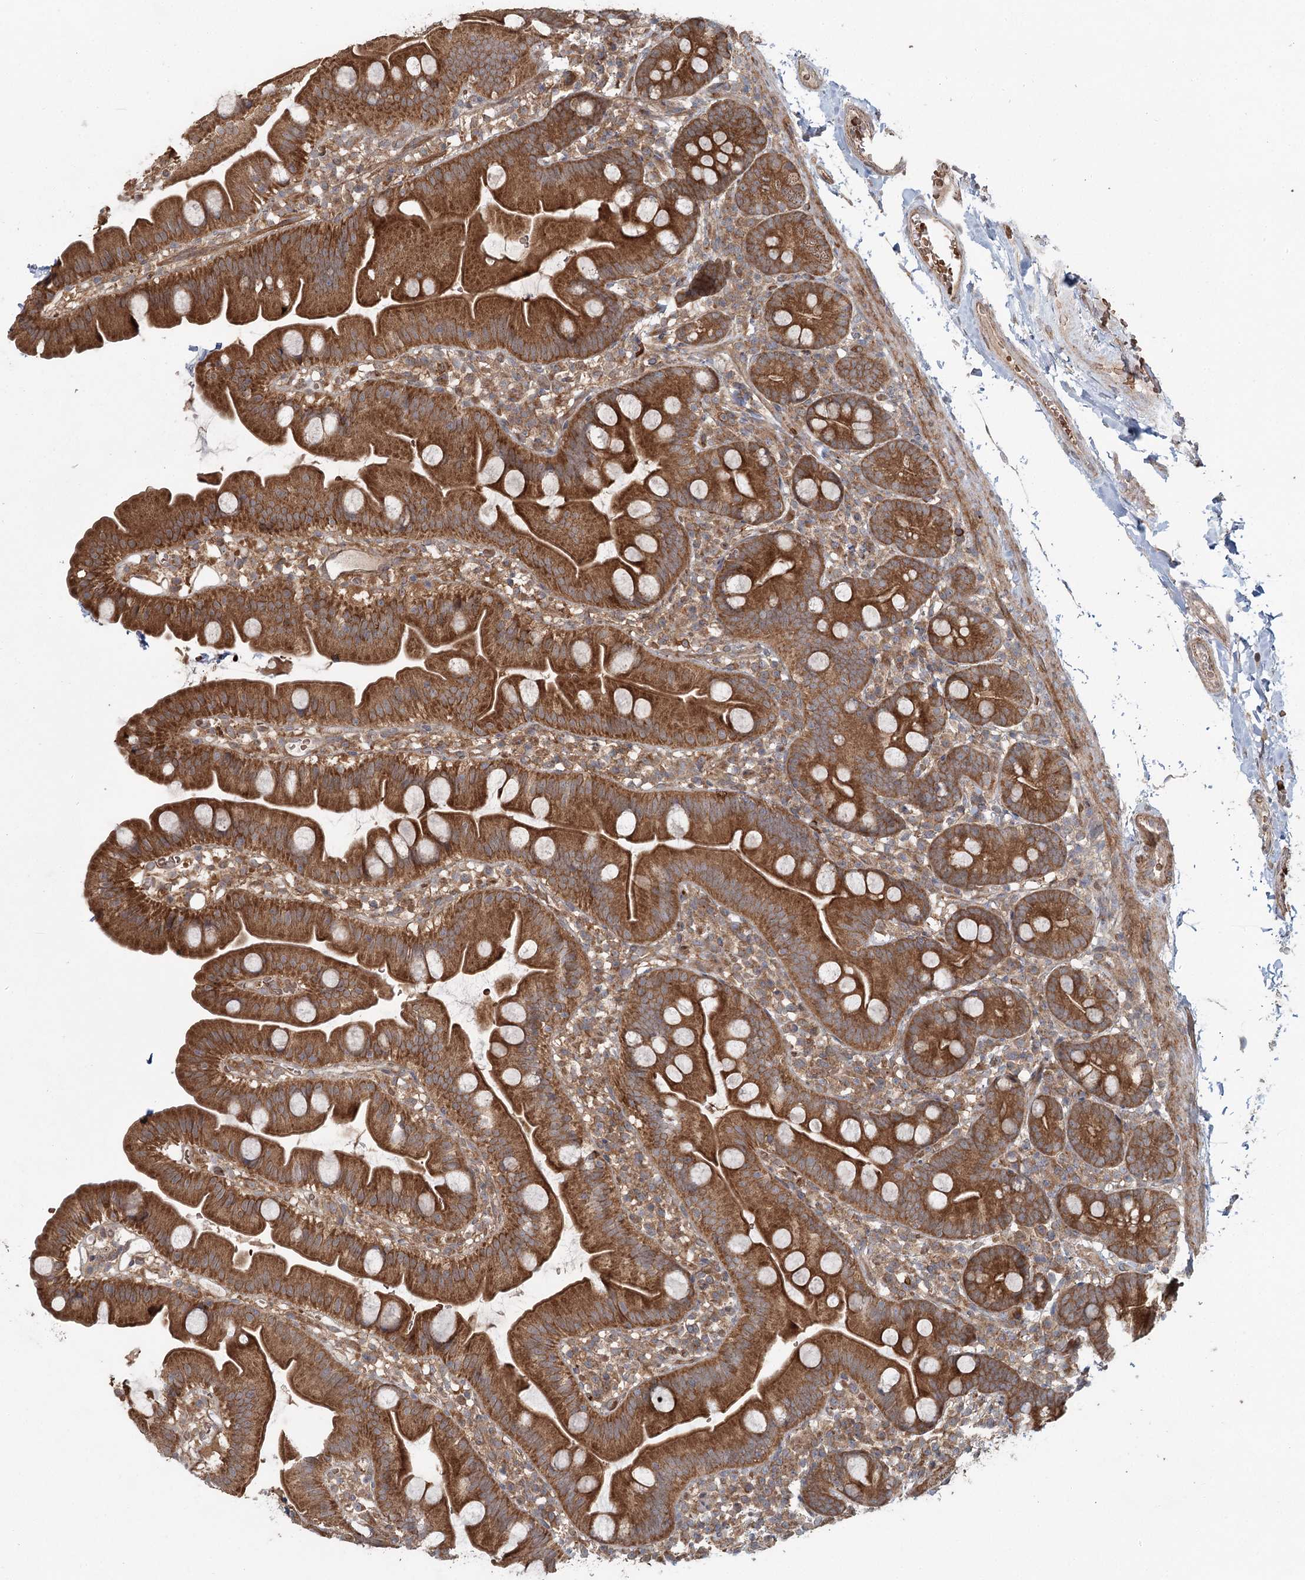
{"staining": {"intensity": "moderate", "quantity": ">75%", "location": "cytoplasmic/membranous"}, "tissue": "small intestine", "cell_type": "Glandular cells", "image_type": "normal", "snomed": [{"axis": "morphology", "description": "Normal tissue, NOS"}, {"axis": "topography", "description": "Small intestine"}], "caption": "High-power microscopy captured an IHC histopathology image of unremarkable small intestine, revealing moderate cytoplasmic/membranous staining in approximately >75% of glandular cells.", "gene": "ENSG00000273217", "patient": {"sex": "female", "age": 68}}